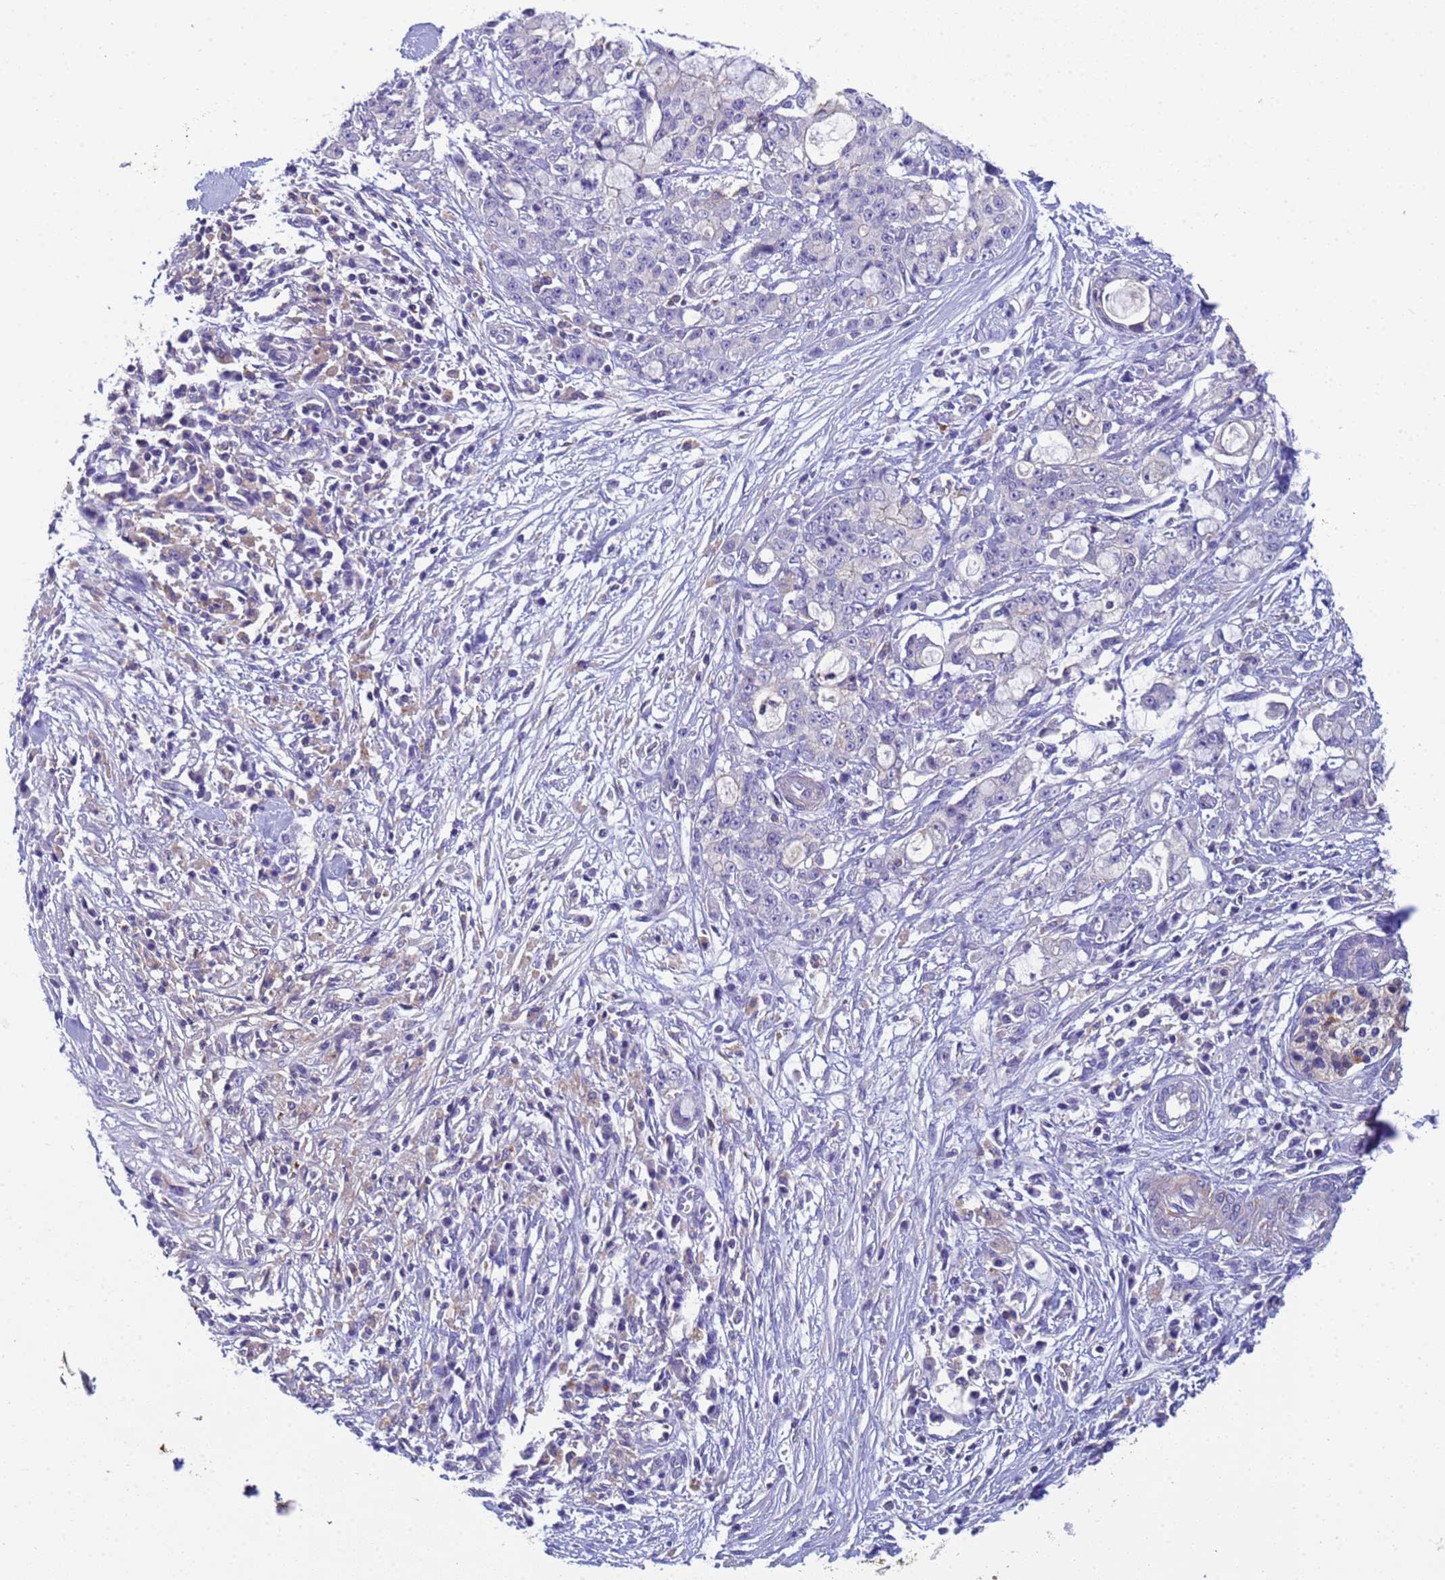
{"staining": {"intensity": "negative", "quantity": "none", "location": "none"}, "tissue": "pancreatic cancer", "cell_type": "Tumor cells", "image_type": "cancer", "snomed": [{"axis": "morphology", "description": "Adenocarcinoma, NOS"}, {"axis": "topography", "description": "Pancreas"}], "caption": "IHC image of human pancreatic cancer stained for a protein (brown), which demonstrates no staining in tumor cells.", "gene": "KLHL13", "patient": {"sex": "female", "age": 73}}